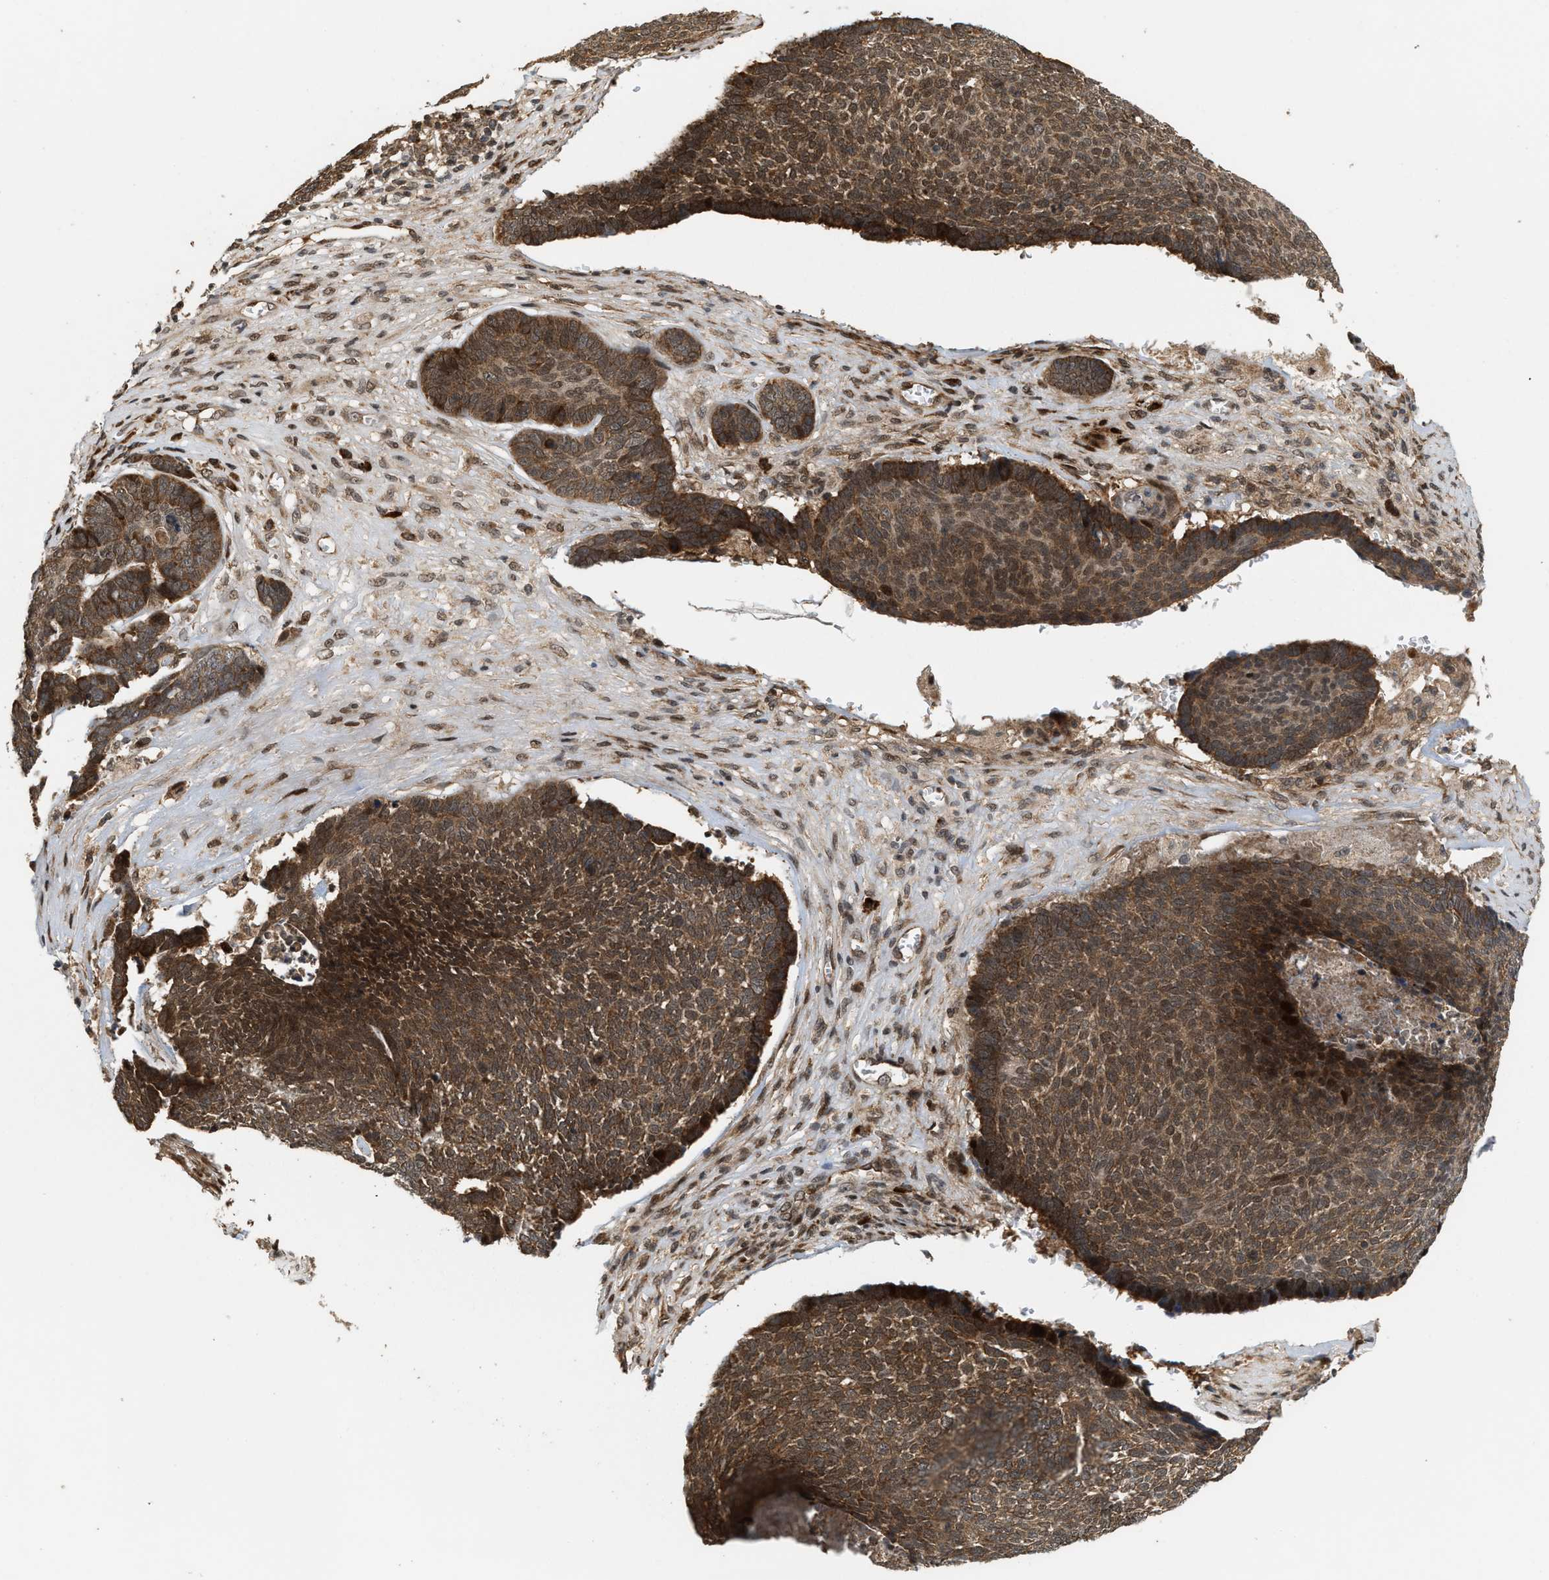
{"staining": {"intensity": "moderate", "quantity": ">75%", "location": "cytoplasmic/membranous,nuclear"}, "tissue": "skin cancer", "cell_type": "Tumor cells", "image_type": "cancer", "snomed": [{"axis": "morphology", "description": "Basal cell carcinoma"}, {"axis": "topography", "description": "Skin"}], "caption": "IHC histopathology image of human skin cancer (basal cell carcinoma) stained for a protein (brown), which reveals medium levels of moderate cytoplasmic/membranous and nuclear staining in approximately >75% of tumor cells.", "gene": "ELP2", "patient": {"sex": "male", "age": 84}}